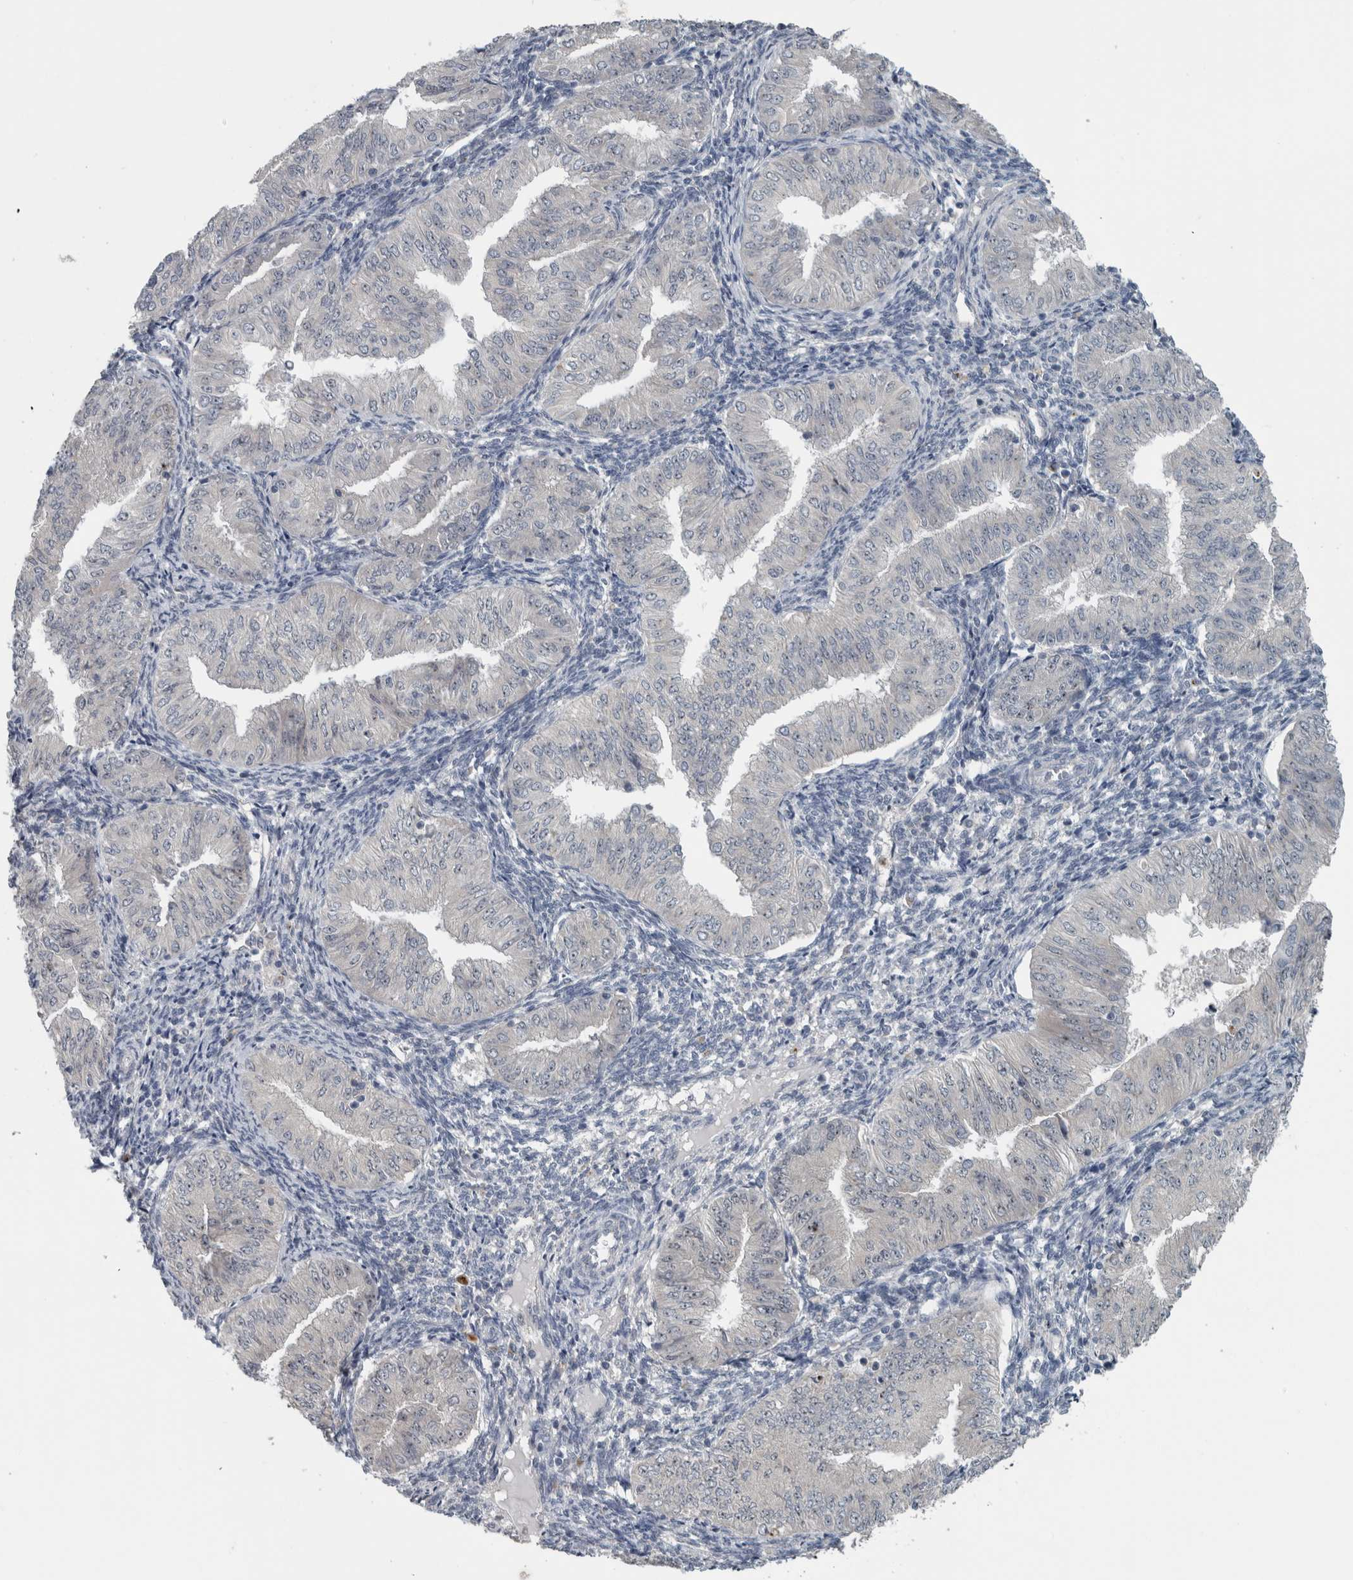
{"staining": {"intensity": "negative", "quantity": "none", "location": "none"}, "tissue": "endometrial cancer", "cell_type": "Tumor cells", "image_type": "cancer", "snomed": [{"axis": "morphology", "description": "Normal tissue, NOS"}, {"axis": "morphology", "description": "Adenocarcinoma, NOS"}, {"axis": "topography", "description": "Endometrium"}], "caption": "Immunohistochemistry (IHC) photomicrograph of neoplastic tissue: human endometrial cancer stained with DAB (3,3'-diaminobenzidine) reveals no significant protein positivity in tumor cells.", "gene": "UTP6", "patient": {"sex": "female", "age": 53}}